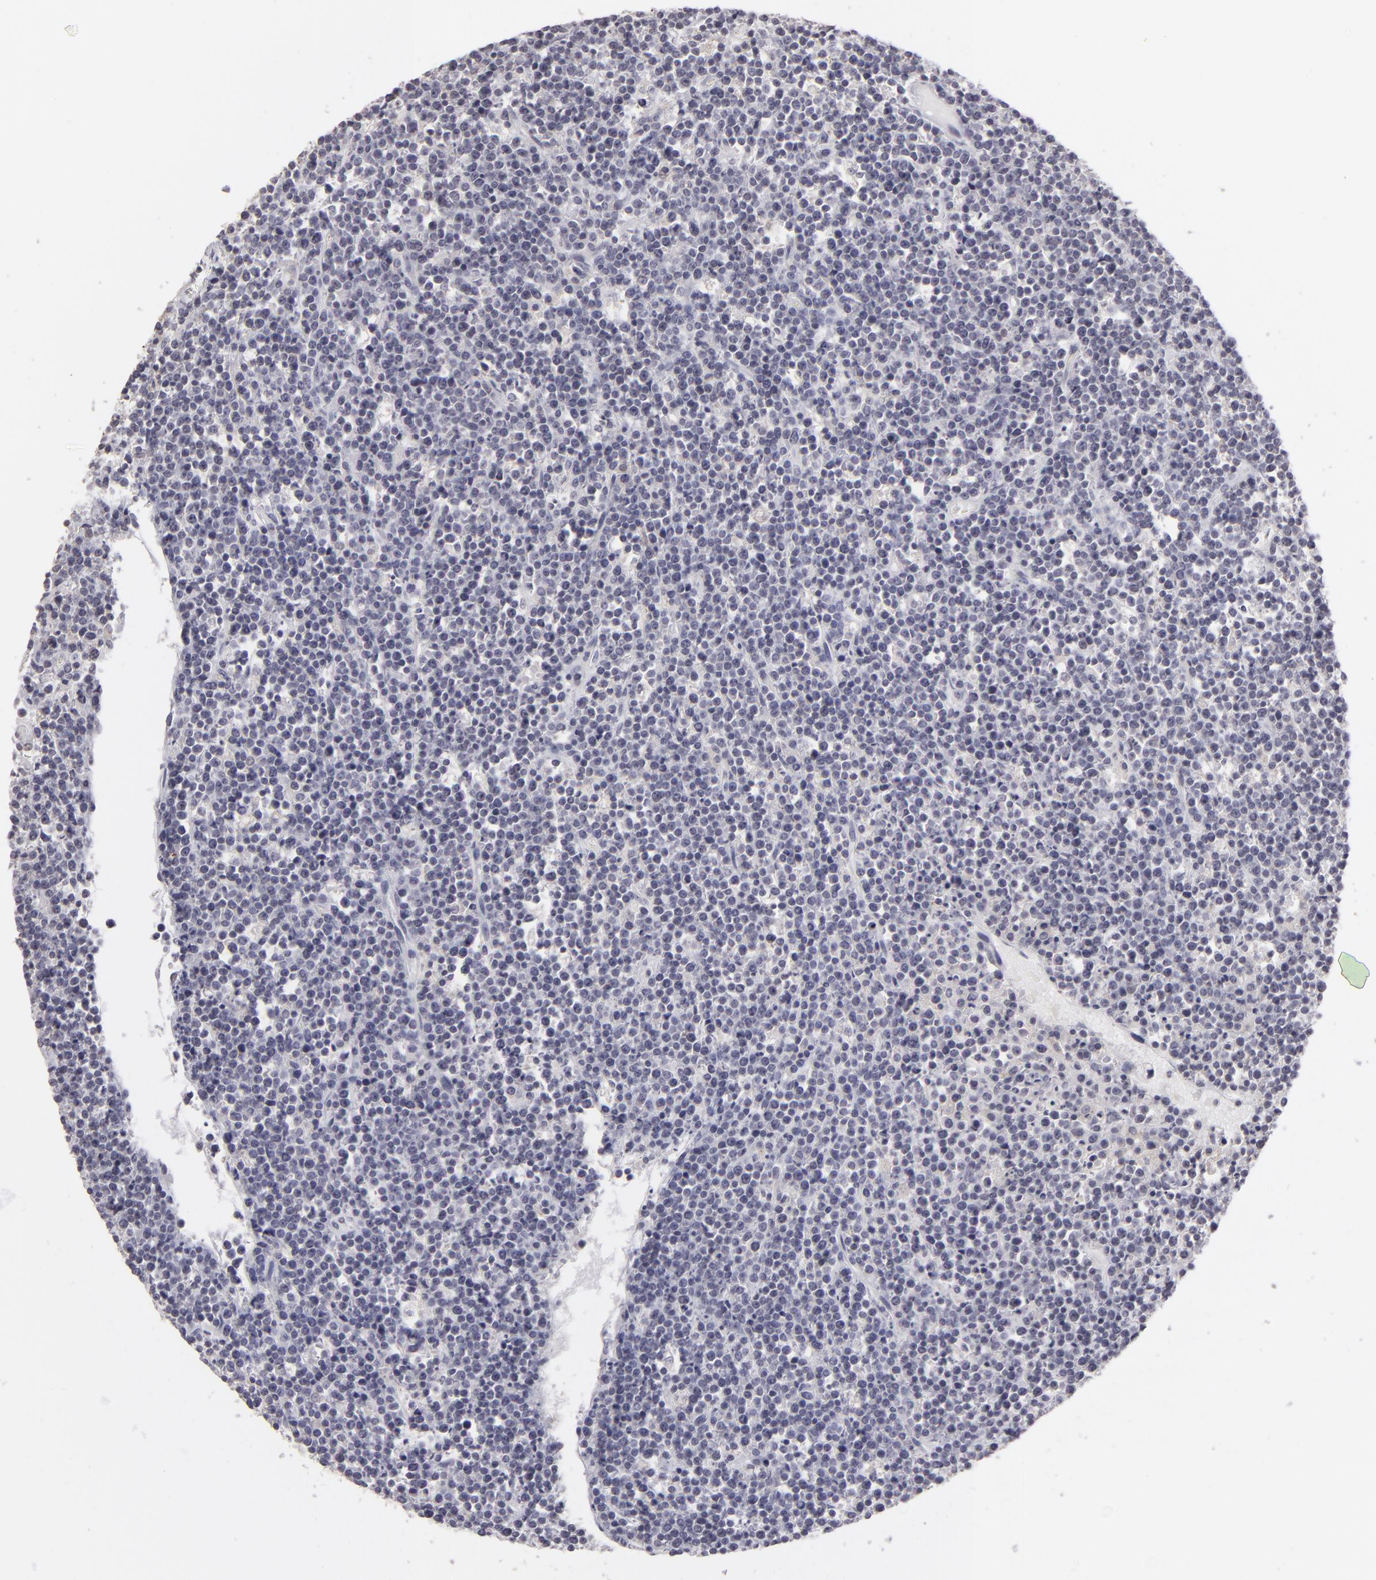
{"staining": {"intensity": "negative", "quantity": "none", "location": "none"}, "tissue": "lymphoma", "cell_type": "Tumor cells", "image_type": "cancer", "snomed": [{"axis": "morphology", "description": "Malignant lymphoma, non-Hodgkin's type, High grade"}, {"axis": "topography", "description": "Ovary"}], "caption": "Human lymphoma stained for a protein using immunohistochemistry (IHC) demonstrates no staining in tumor cells.", "gene": "CLDN2", "patient": {"sex": "female", "age": 56}}